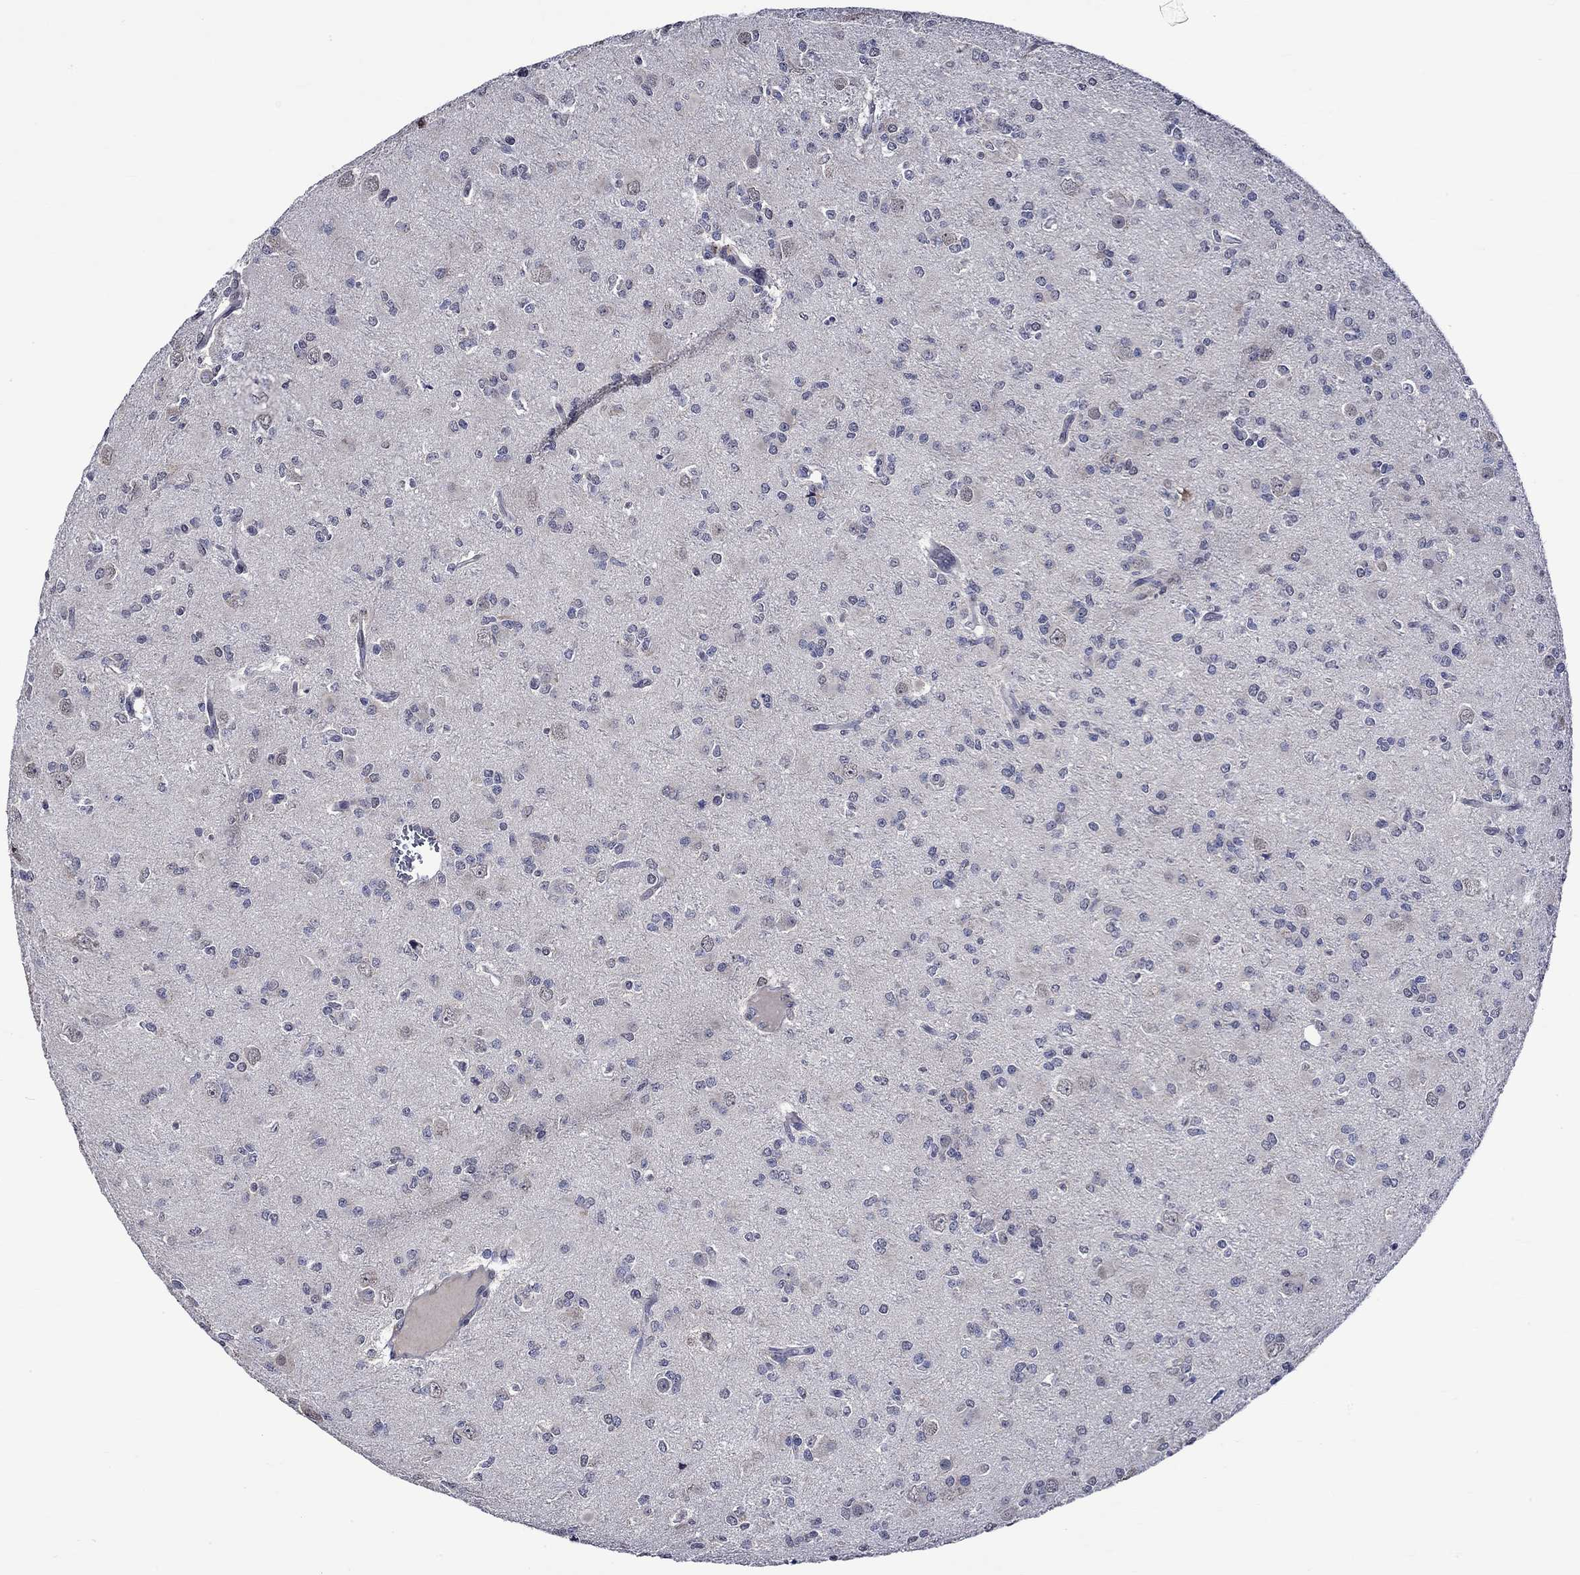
{"staining": {"intensity": "negative", "quantity": "none", "location": "none"}, "tissue": "glioma", "cell_type": "Tumor cells", "image_type": "cancer", "snomed": [{"axis": "morphology", "description": "Glioma, malignant, Low grade"}, {"axis": "topography", "description": "Brain"}], "caption": "IHC histopathology image of malignant low-grade glioma stained for a protein (brown), which reveals no staining in tumor cells. The staining is performed using DAB (3,3'-diaminobenzidine) brown chromogen with nuclei counter-stained in using hematoxylin.", "gene": "DDX3Y", "patient": {"sex": "male", "age": 27}}